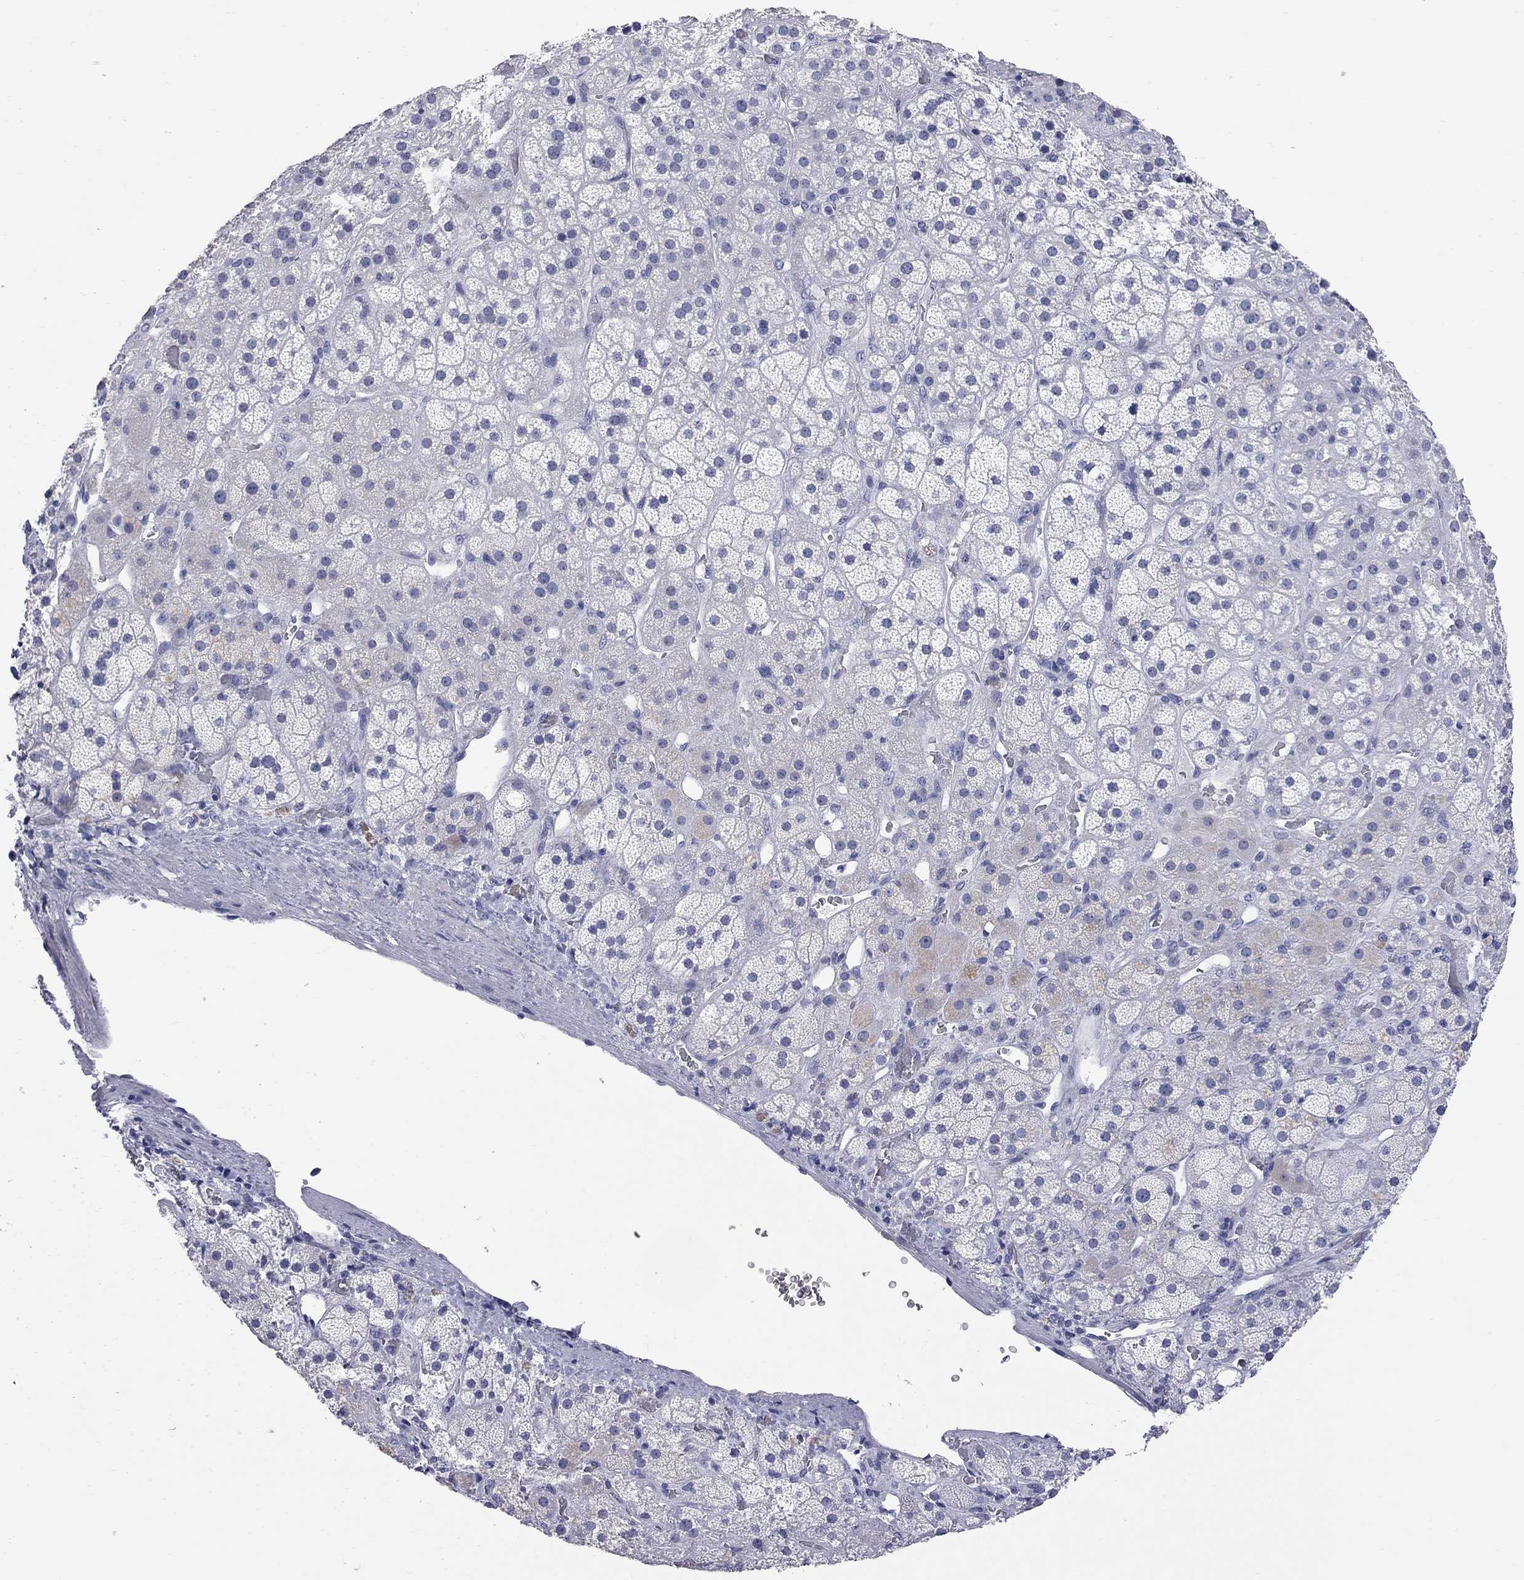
{"staining": {"intensity": "weak", "quantity": "<25%", "location": "cytoplasmic/membranous"}, "tissue": "adrenal gland", "cell_type": "Glandular cells", "image_type": "normal", "snomed": [{"axis": "morphology", "description": "Normal tissue, NOS"}, {"axis": "topography", "description": "Adrenal gland"}], "caption": "The histopathology image shows no staining of glandular cells in unremarkable adrenal gland.", "gene": "FAM221B", "patient": {"sex": "male", "age": 57}}